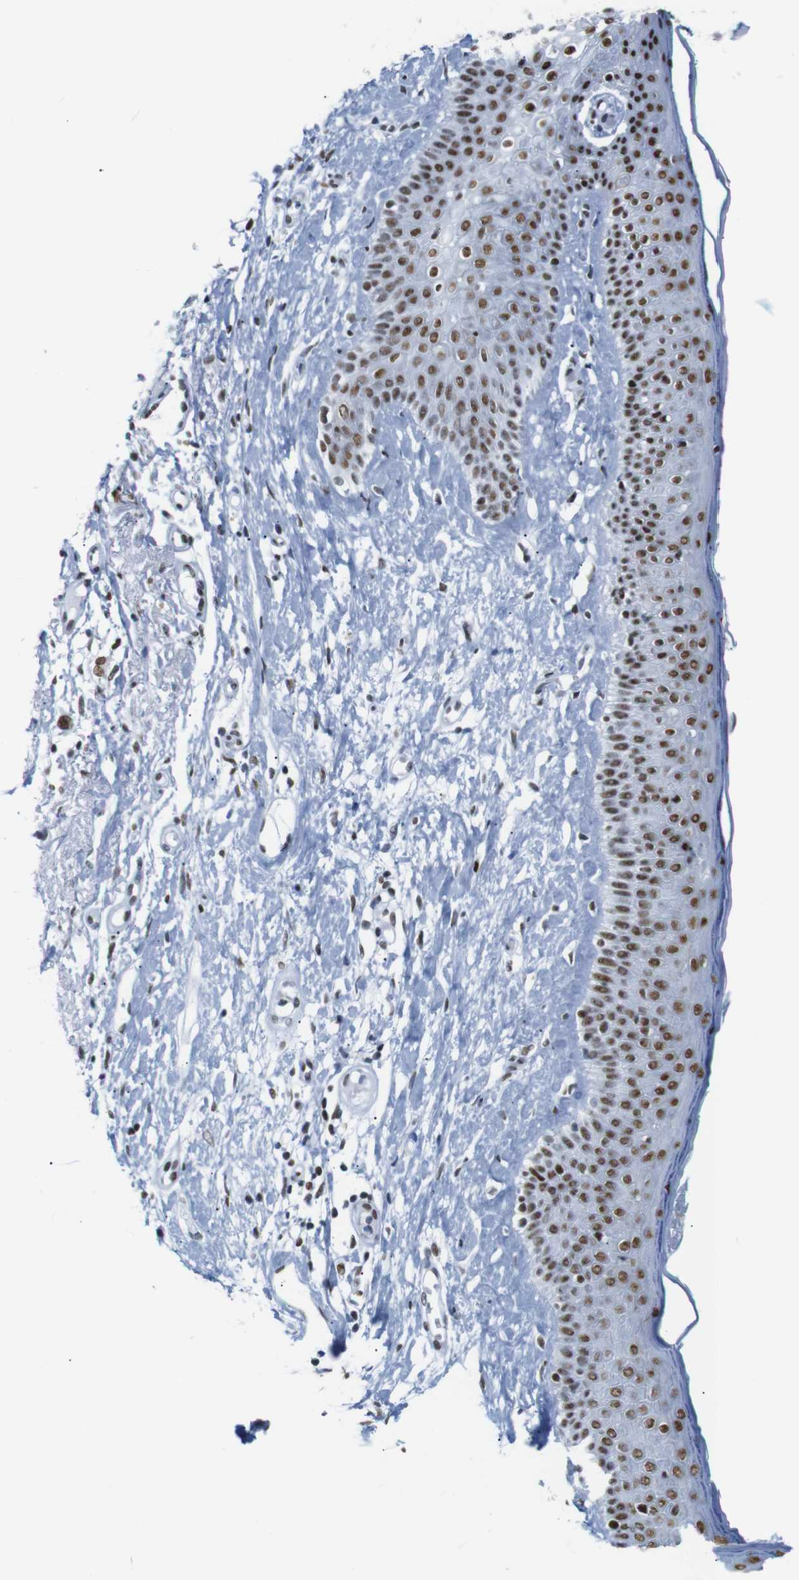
{"staining": {"intensity": "strong", "quantity": "25%-75%", "location": "nuclear"}, "tissue": "skin cancer", "cell_type": "Tumor cells", "image_type": "cancer", "snomed": [{"axis": "morphology", "description": "Basal cell carcinoma"}, {"axis": "topography", "description": "Skin"}], "caption": "This photomicrograph demonstrates immunohistochemistry (IHC) staining of skin cancer, with high strong nuclear staining in approximately 25%-75% of tumor cells.", "gene": "TRA2B", "patient": {"sex": "female", "age": 84}}